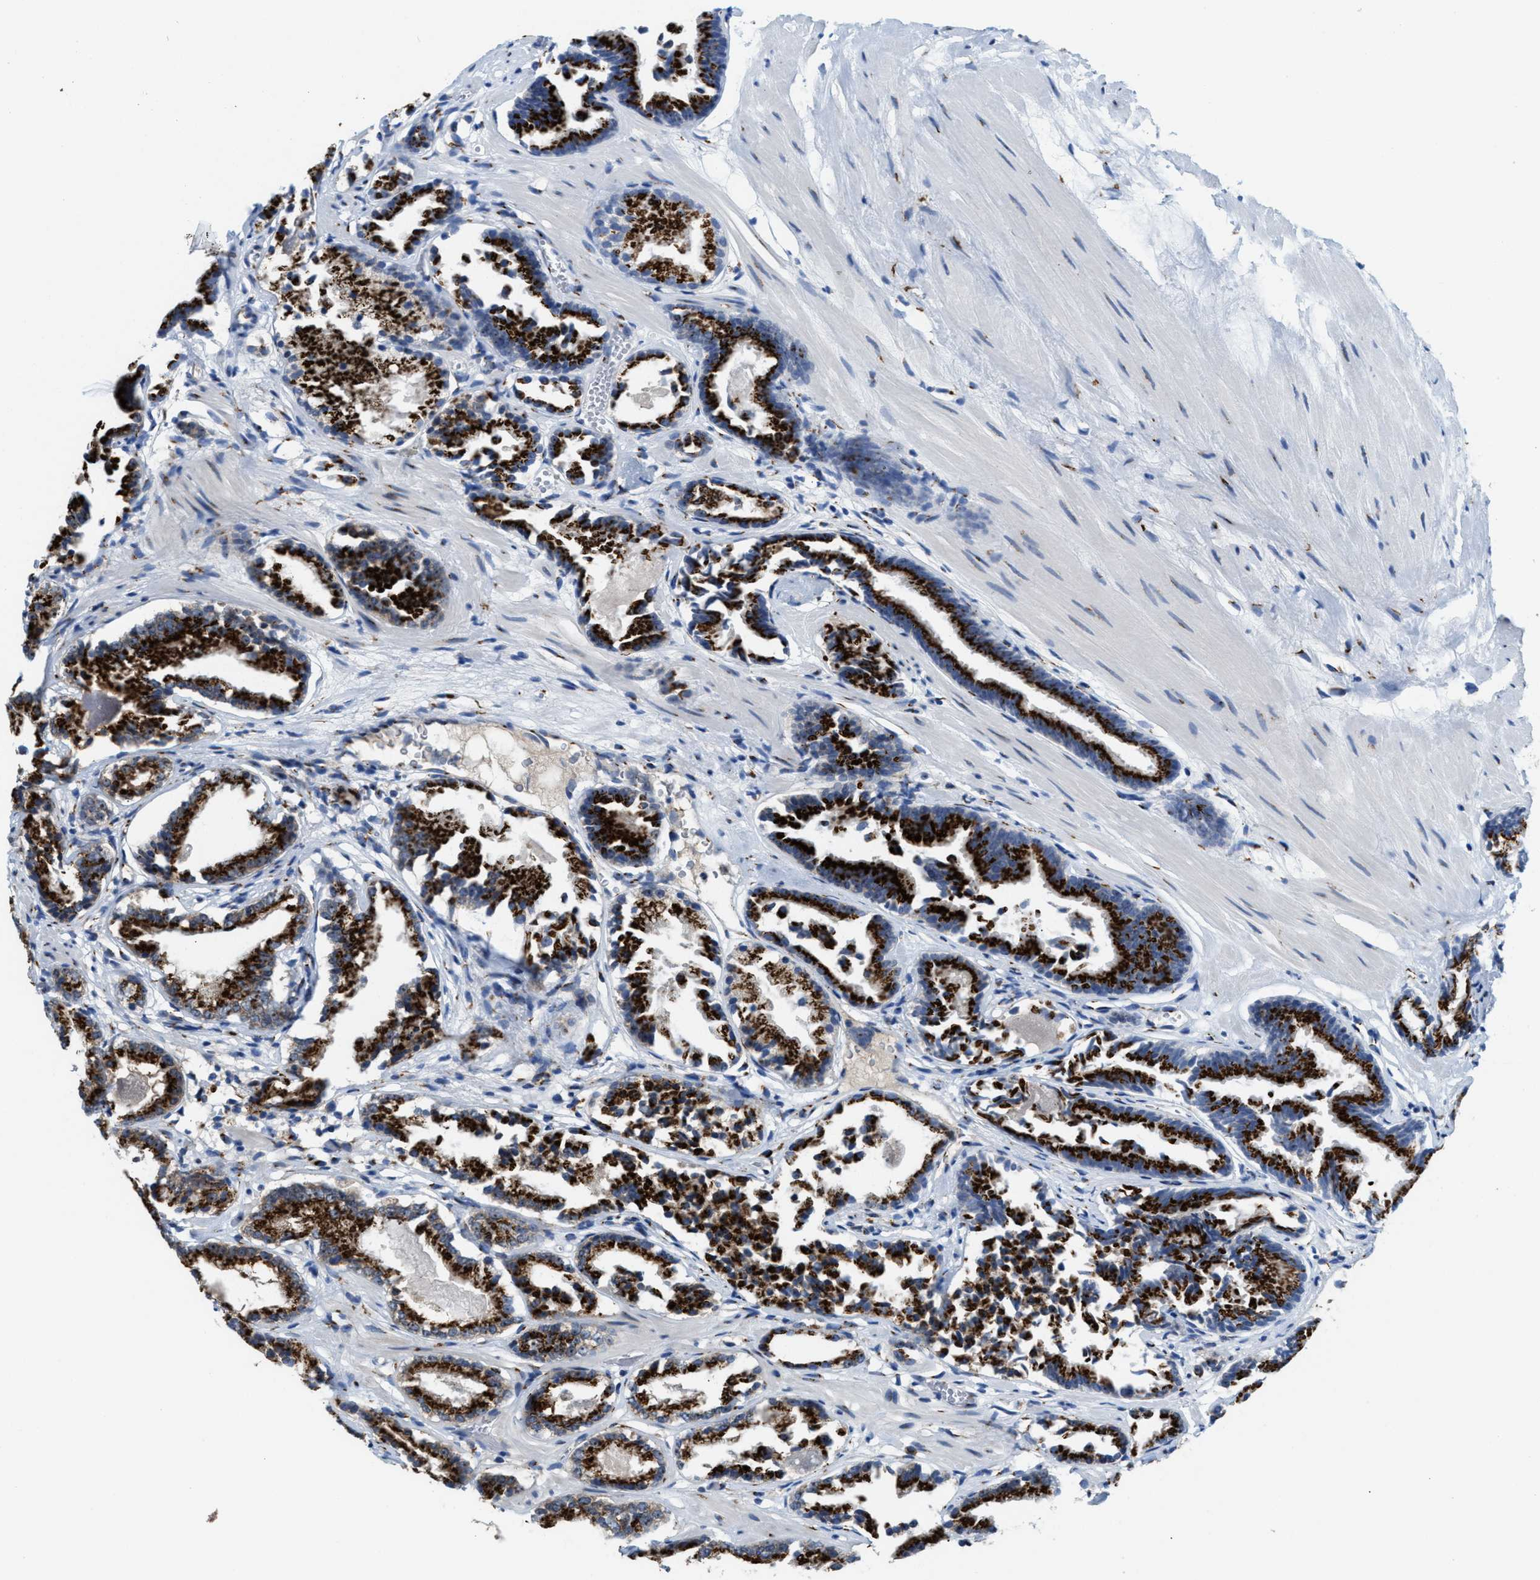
{"staining": {"intensity": "strong", "quantity": ">75%", "location": "cytoplasmic/membranous"}, "tissue": "prostate cancer", "cell_type": "Tumor cells", "image_type": "cancer", "snomed": [{"axis": "morphology", "description": "Adenocarcinoma, Low grade"}, {"axis": "topography", "description": "Prostate"}], "caption": "DAB immunohistochemical staining of prostate cancer (low-grade adenocarcinoma) shows strong cytoplasmic/membranous protein staining in approximately >75% of tumor cells. (Brightfield microscopy of DAB IHC at high magnification).", "gene": "SLC38A10", "patient": {"sex": "male", "age": 51}}